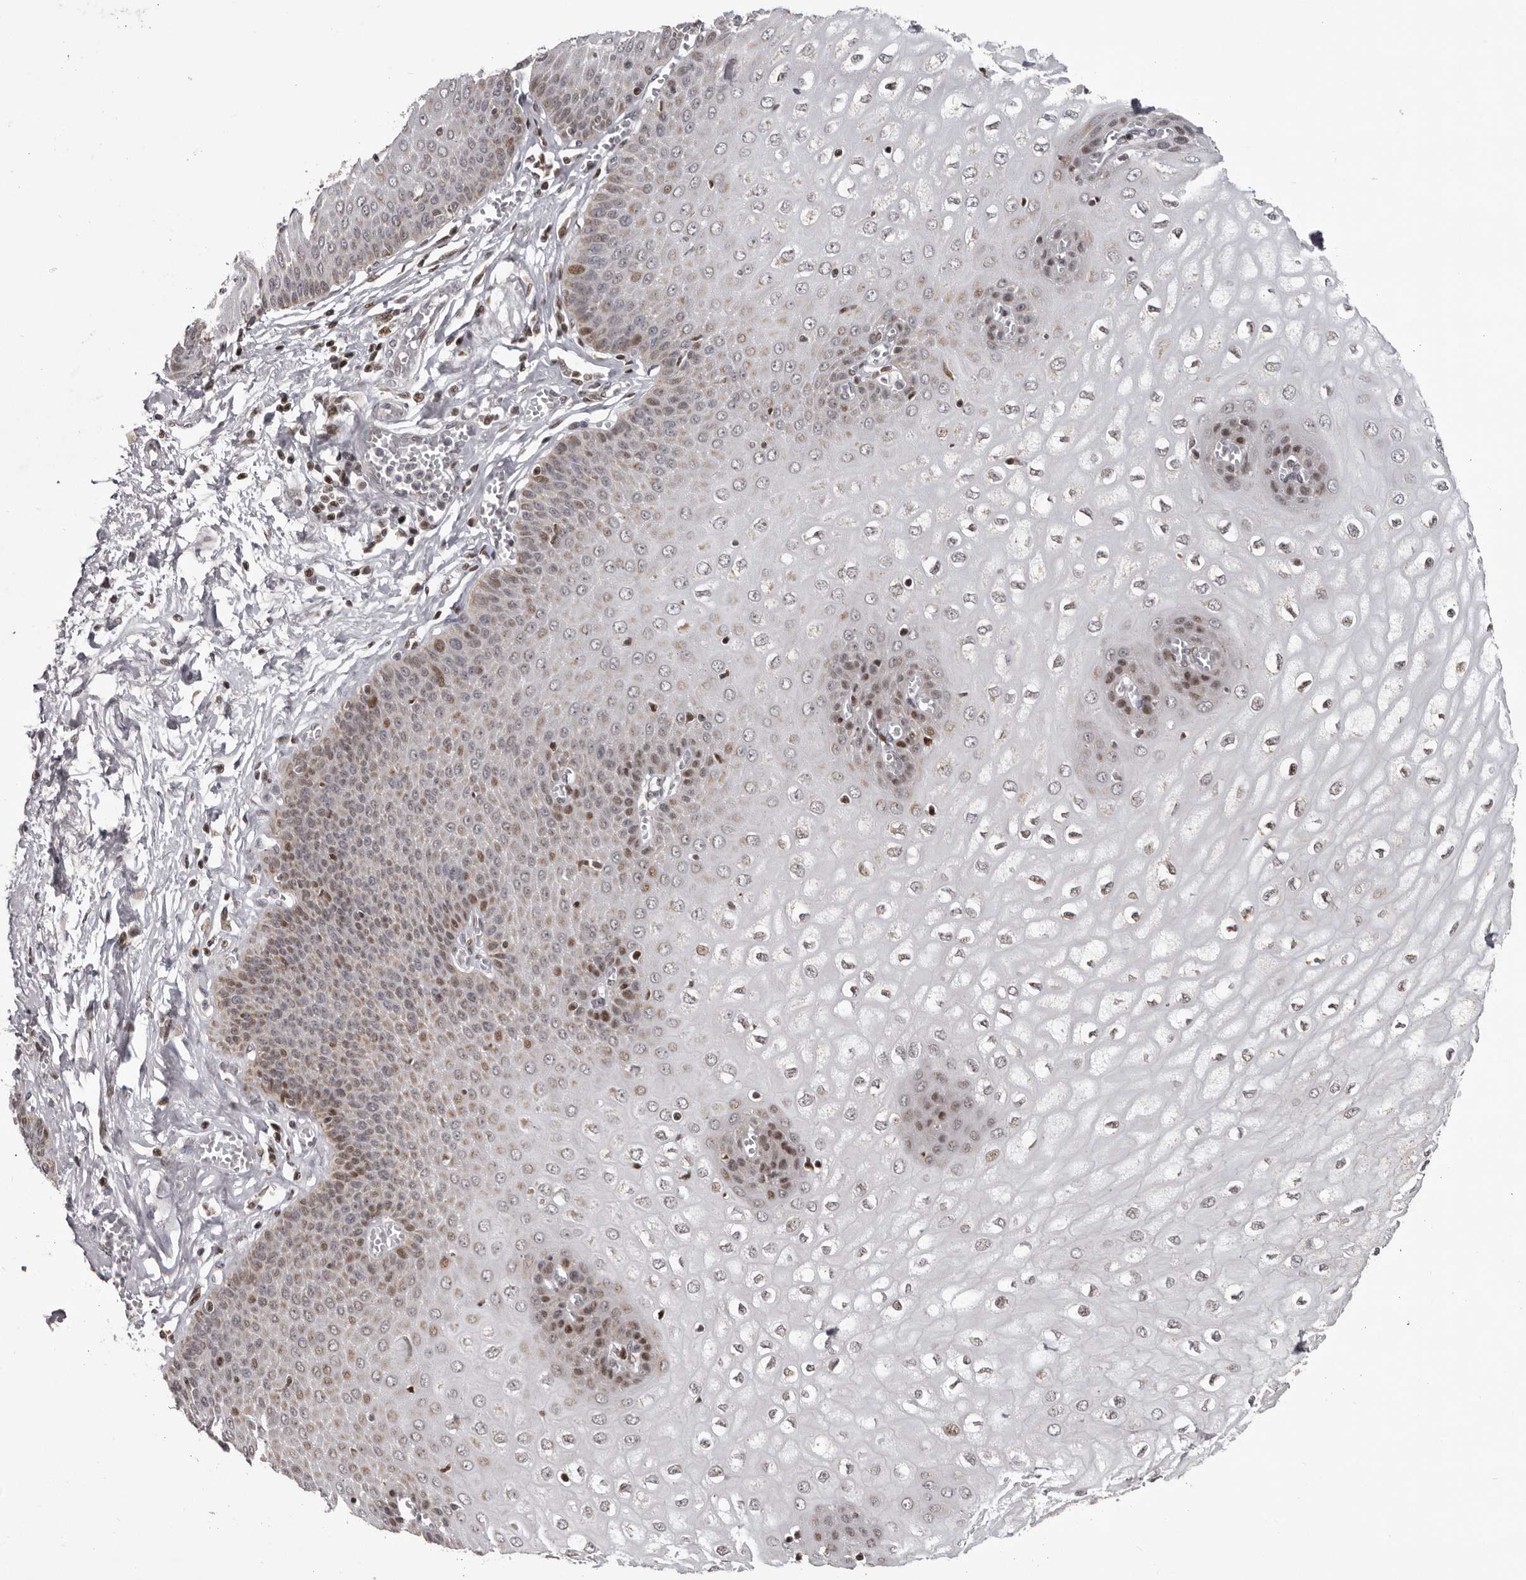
{"staining": {"intensity": "moderate", "quantity": ">75%", "location": "nuclear"}, "tissue": "esophagus", "cell_type": "Squamous epithelial cells", "image_type": "normal", "snomed": [{"axis": "morphology", "description": "Normal tissue, NOS"}, {"axis": "topography", "description": "Esophagus"}], "caption": "Protein staining of benign esophagus exhibits moderate nuclear positivity in approximately >75% of squamous epithelial cells.", "gene": "C17orf99", "patient": {"sex": "male", "age": 60}}